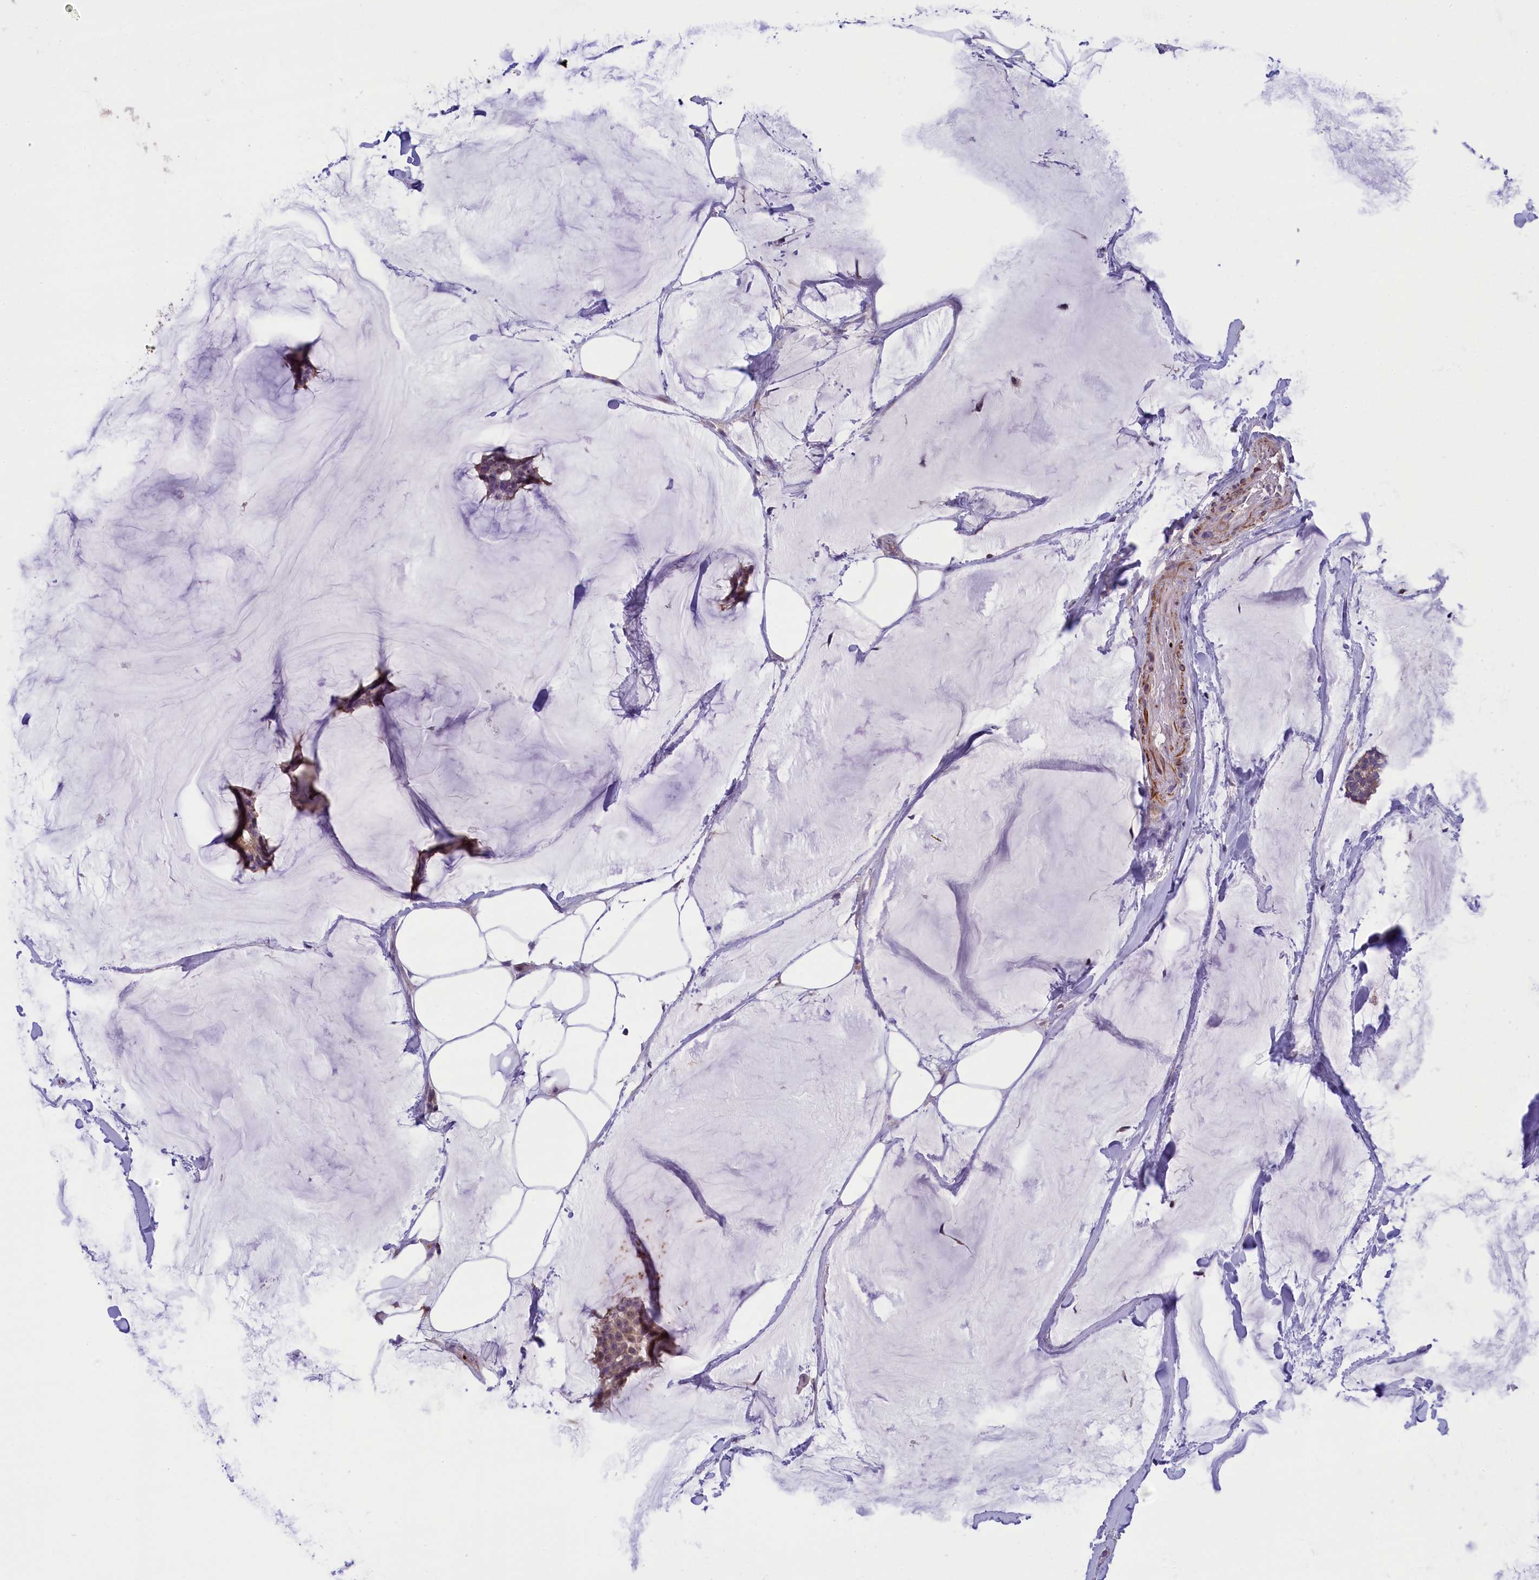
{"staining": {"intensity": "weak", "quantity": ">75%", "location": "cytoplasmic/membranous"}, "tissue": "breast cancer", "cell_type": "Tumor cells", "image_type": "cancer", "snomed": [{"axis": "morphology", "description": "Duct carcinoma"}, {"axis": "topography", "description": "Breast"}], "caption": "This photomicrograph reveals IHC staining of breast cancer (infiltrating ductal carcinoma), with low weak cytoplasmic/membranous staining in approximately >75% of tumor cells.", "gene": "HEATR3", "patient": {"sex": "female", "age": 93}}